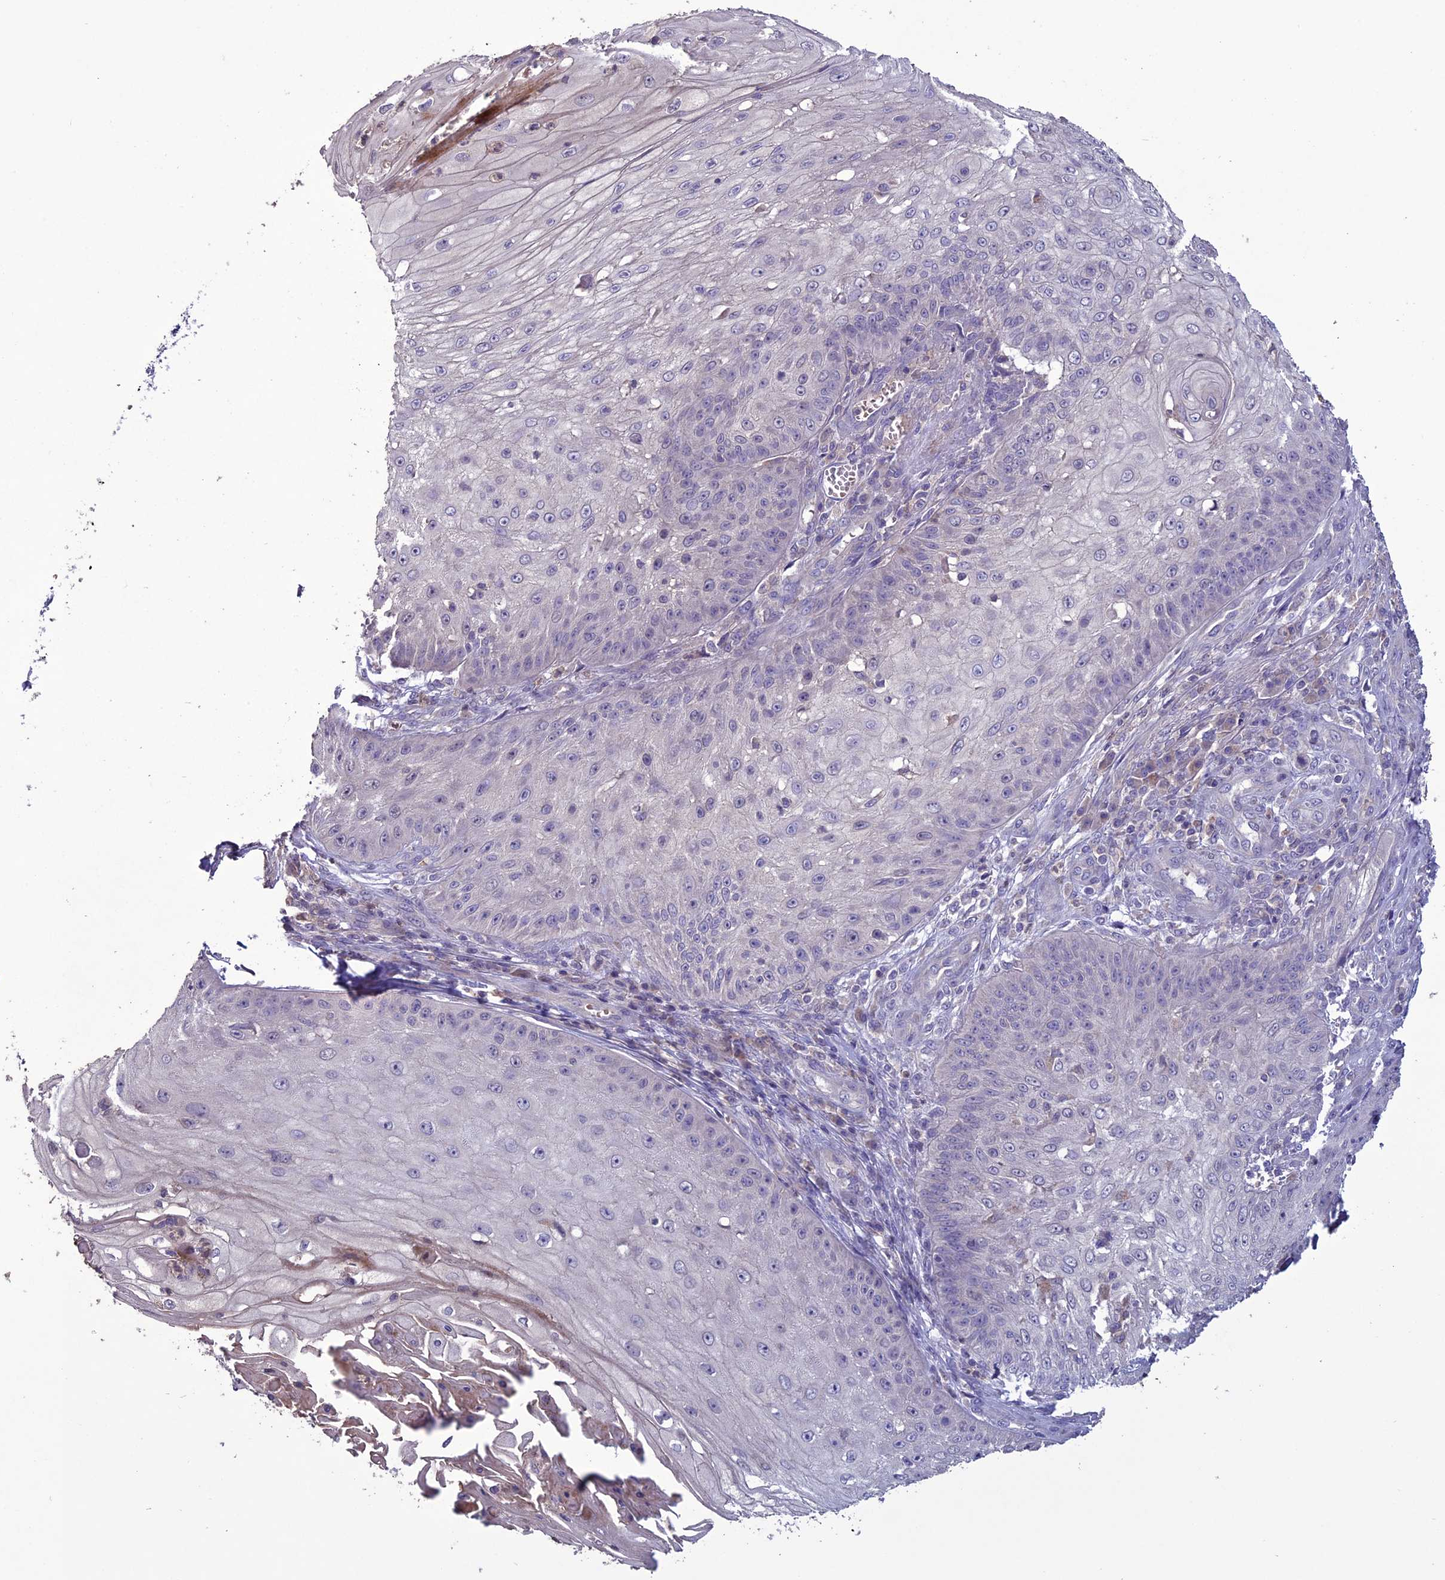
{"staining": {"intensity": "negative", "quantity": "none", "location": "none"}, "tissue": "skin cancer", "cell_type": "Tumor cells", "image_type": "cancer", "snomed": [{"axis": "morphology", "description": "Squamous cell carcinoma, NOS"}, {"axis": "topography", "description": "Skin"}], "caption": "A photomicrograph of skin squamous cell carcinoma stained for a protein shows no brown staining in tumor cells. (Brightfield microscopy of DAB (3,3'-diaminobenzidine) IHC at high magnification).", "gene": "C2orf76", "patient": {"sex": "male", "age": 70}}